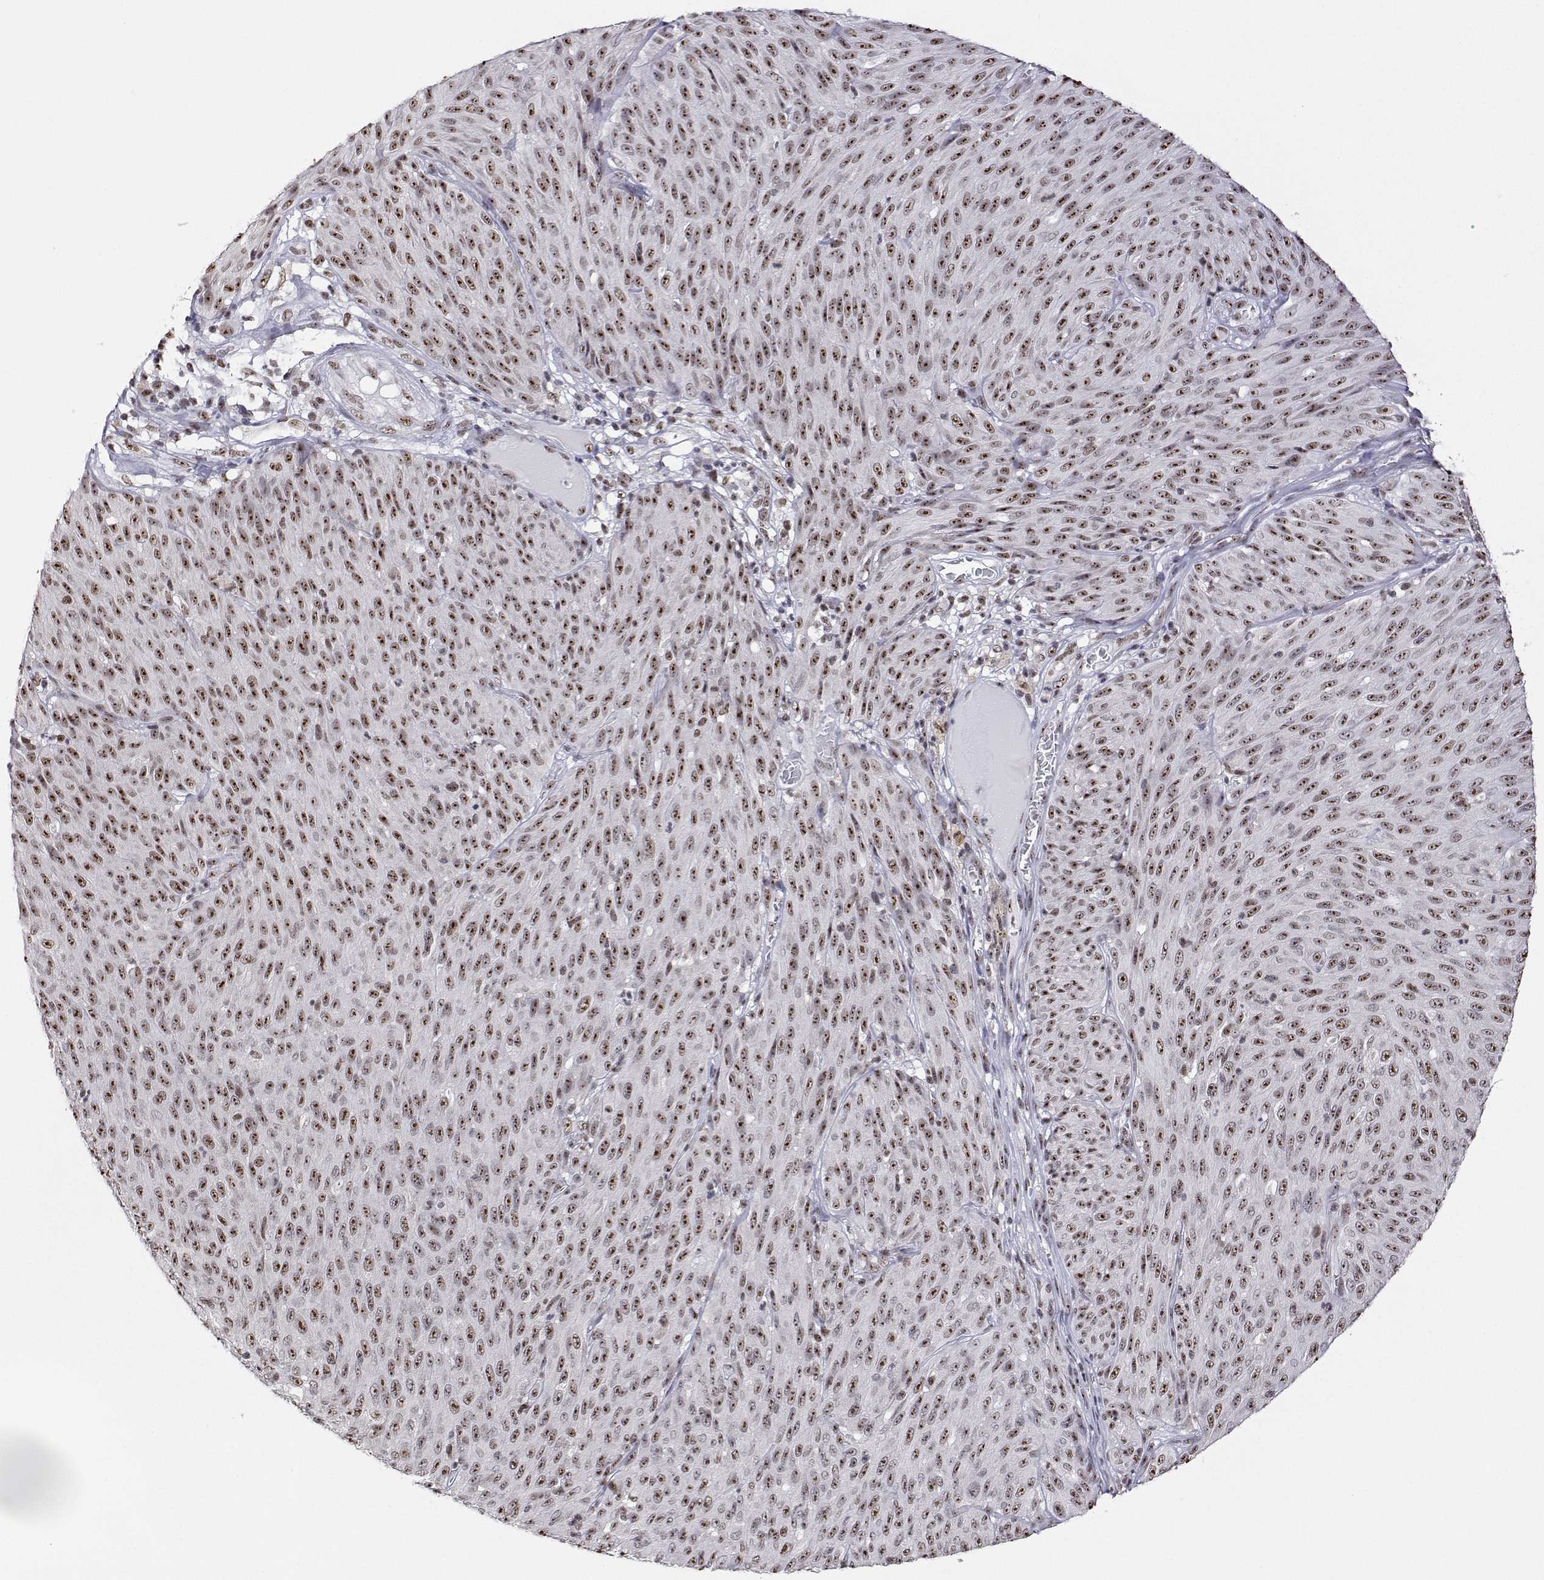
{"staining": {"intensity": "moderate", "quantity": ">75%", "location": "nuclear"}, "tissue": "melanoma", "cell_type": "Tumor cells", "image_type": "cancer", "snomed": [{"axis": "morphology", "description": "Malignant melanoma, NOS"}, {"axis": "topography", "description": "Skin"}], "caption": "Immunohistochemistry photomicrograph of malignant melanoma stained for a protein (brown), which displays medium levels of moderate nuclear positivity in approximately >75% of tumor cells.", "gene": "ADAR", "patient": {"sex": "male", "age": 85}}